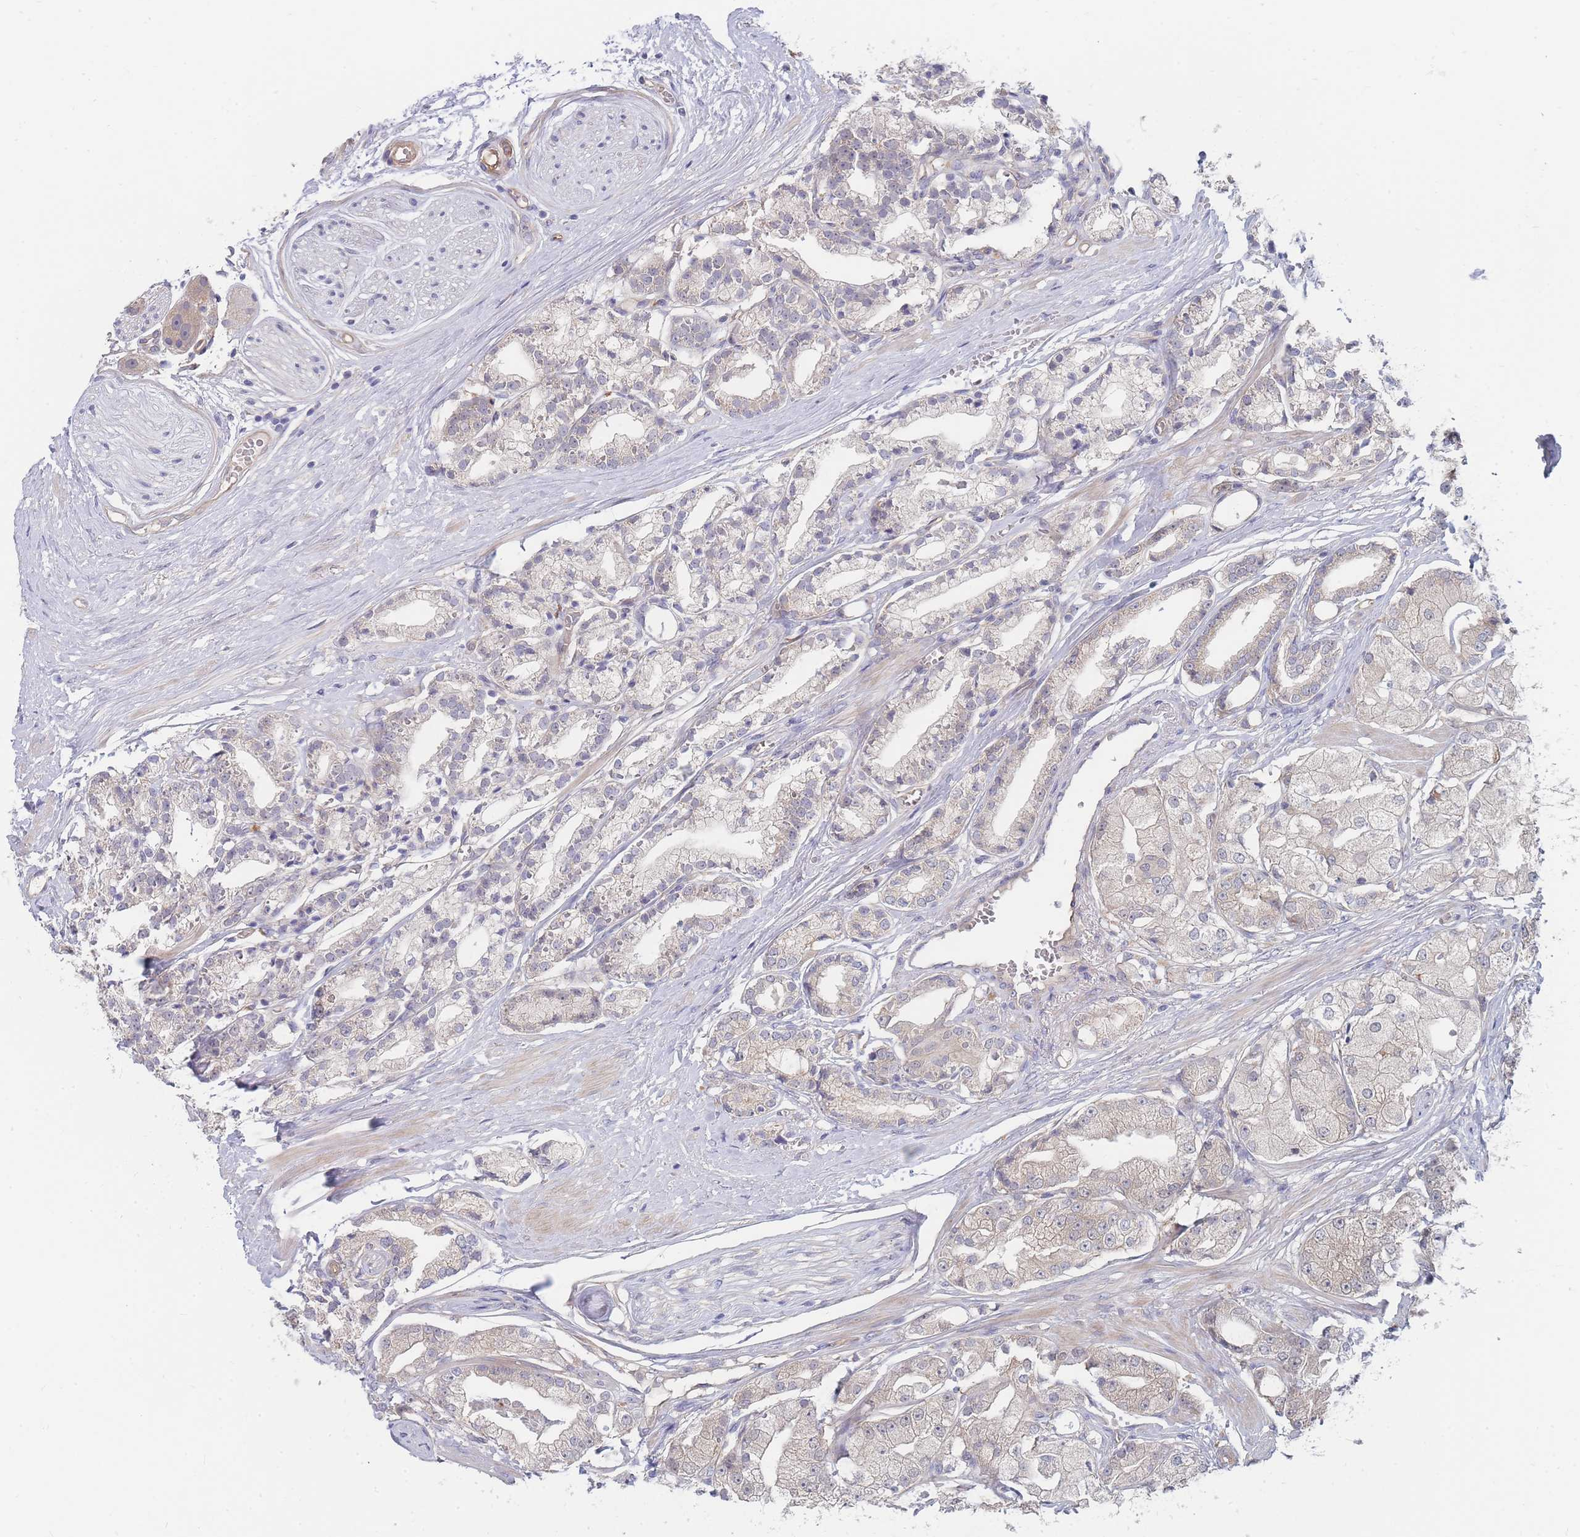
{"staining": {"intensity": "weak", "quantity": "<25%", "location": "cytoplasmic/membranous"}, "tissue": "prostate cancer", "cell_type": "Tumor cells", "image_type": "cancer", "snomed": [{"axis": "morphology", "description": "Adenocarcinoma, High grade"}, {"axis": "topography", "description": "Prostate"}], "caption": "High power microscopy photomicrograph of an immunohistochemistry image of prostate cancer (adenocarcinoma (high-grade)), revealing no significant positivity in tumor cells.", "gene": "NUB1", "patient": {"sex": "male", "age": 71}}